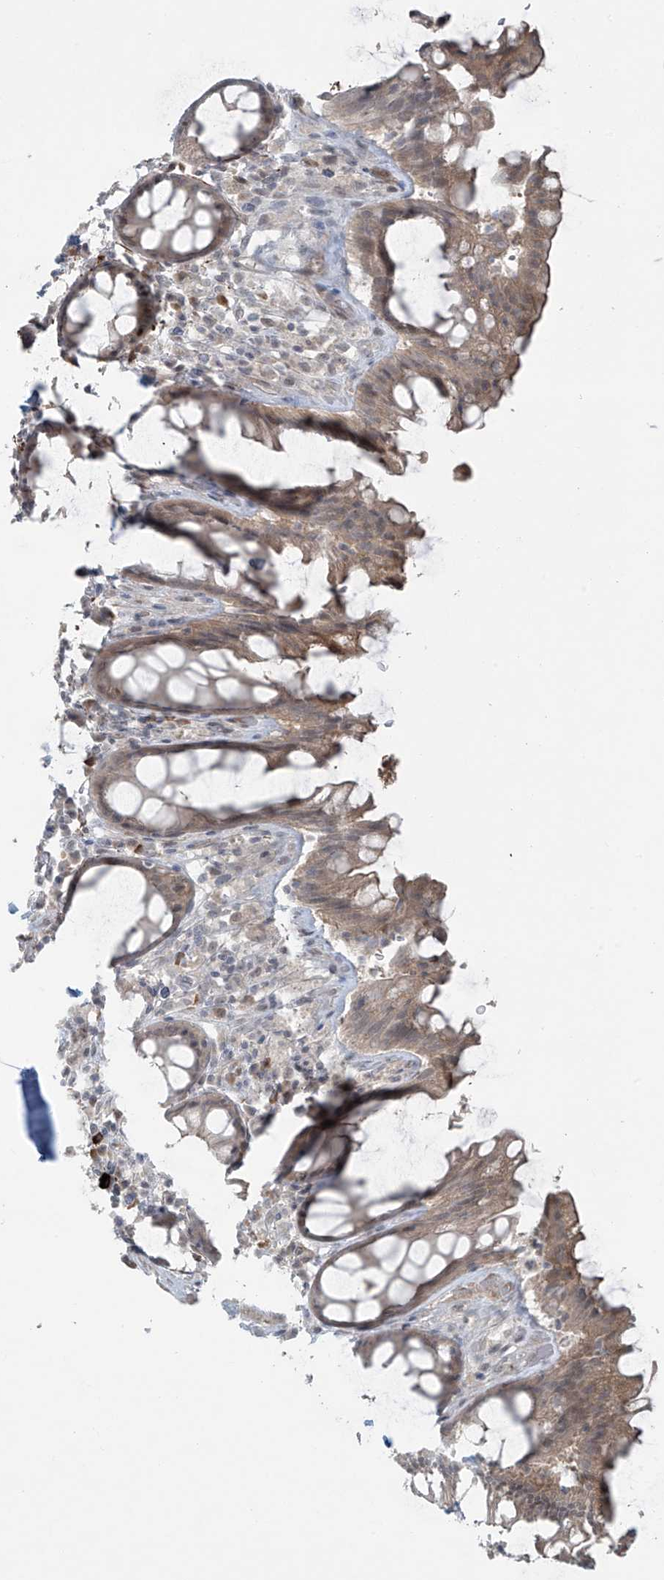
{"staining": {"intensity": "weak", "quantity": "25%-75%", "location": "cytoplasmic/membranous"}, "tissue": "rectum", "cell_type": "Glandular cells", "image_type": "normal", "snomed": [{"axis": "morphology", "description": "Normal tissue, NOS"}, {"axis": "topography", "description": "Rectum"}], "caption": "A brown stain labels weak cytoplasmic/membranous positivity of a protein in glandular cells of benign rectum. (brown staining indicates protein expression, while blue staining denotes nuclei).", "gene": "RASGEF1A", "patient": {"sex": "male", "age": 64}}